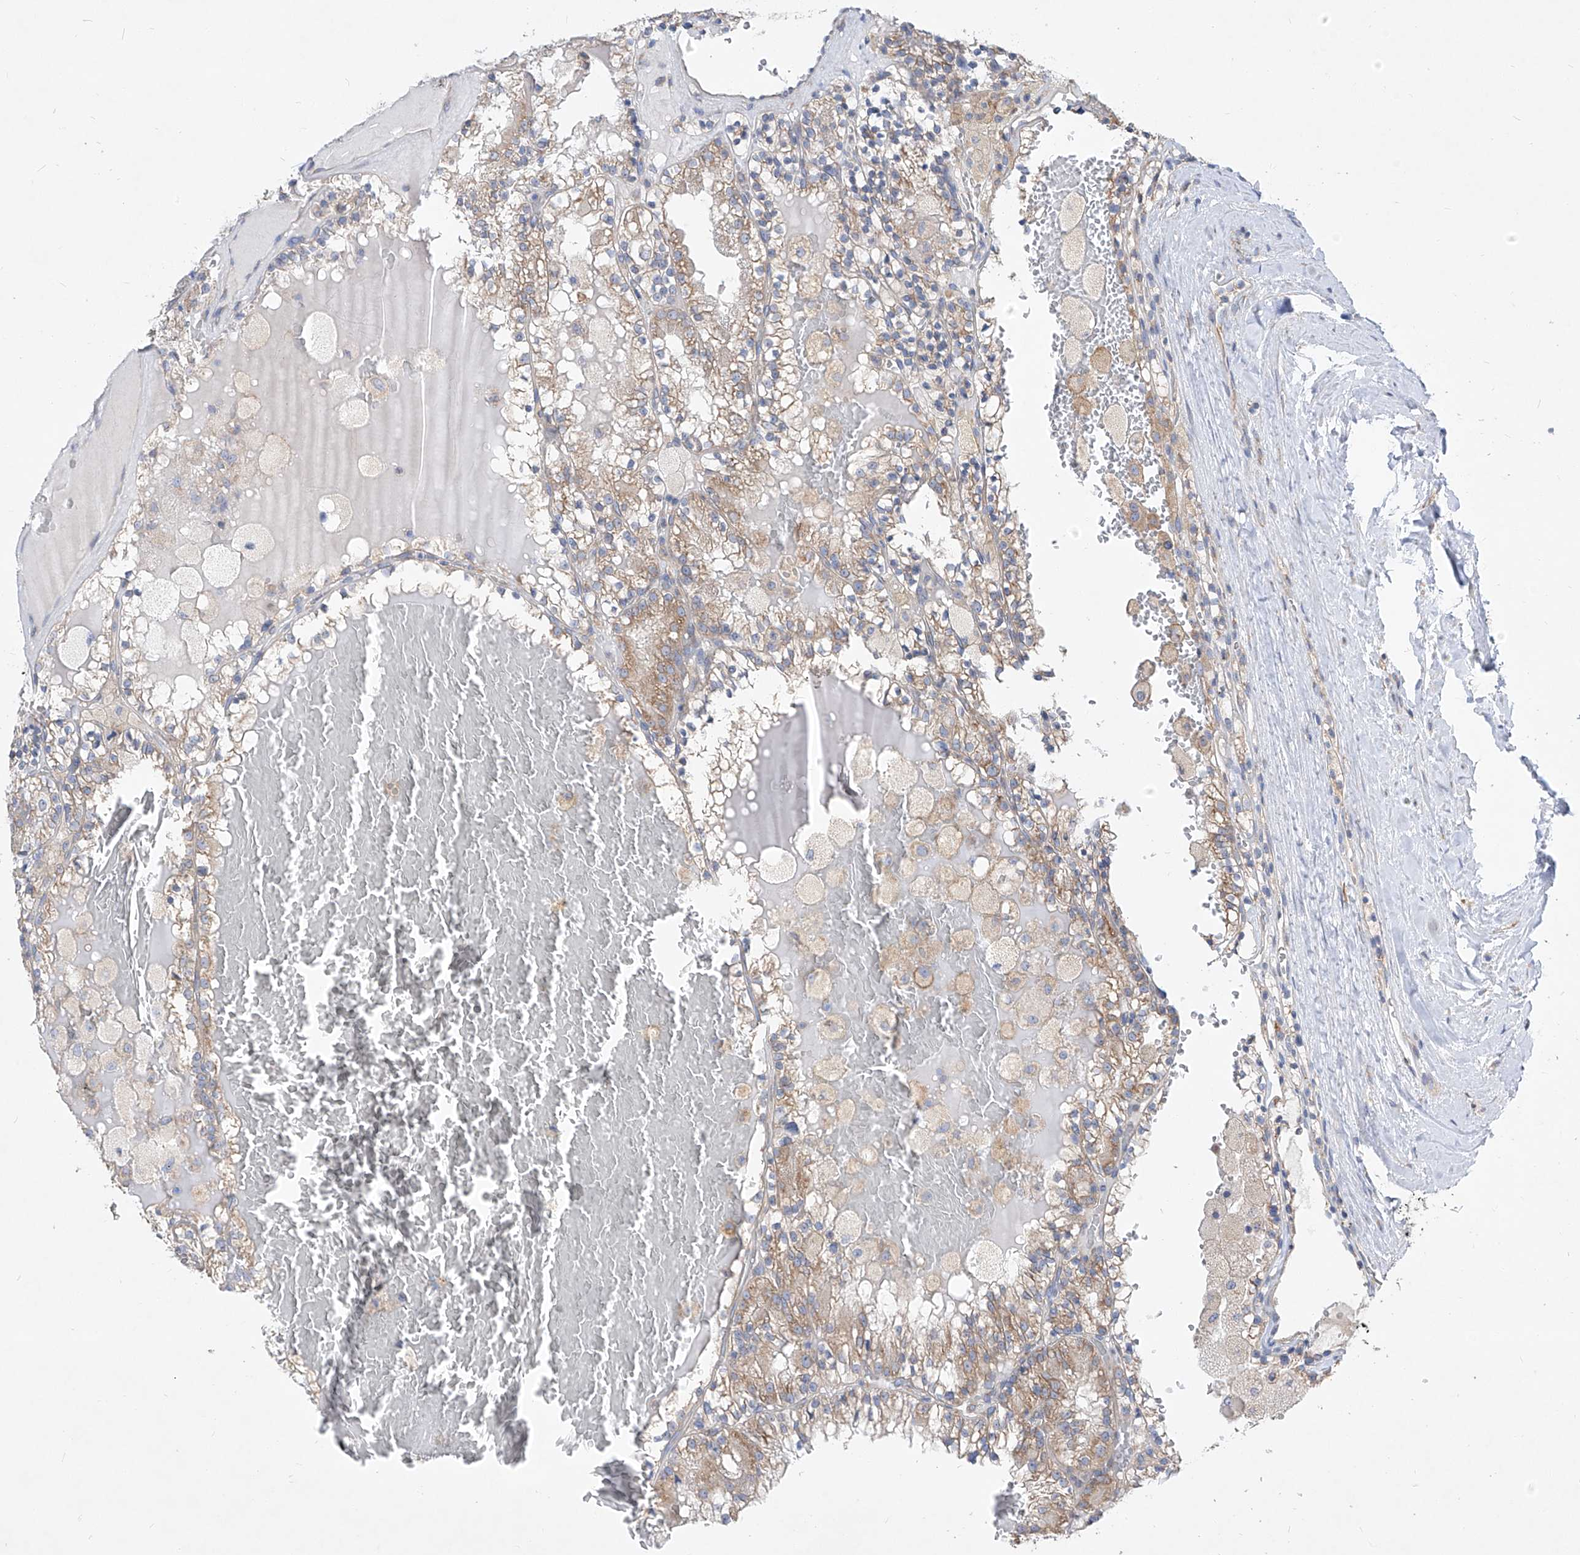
{"staining": {"intensity": "weak", "quantity": "25%-75%", "location": "cytoplasmic/membranous"}, "tissue": "renal cancer", "cell_type": "Tumor cells", "image_type": "cancer", "snomed": [{"axis": "morphology", "description": "Adenocarcinoma, NOS"}, {"axis": "topography", "description": "Kidney"}], "caption": "Protein expression analysis of human renal cancer (adenocarcinoma) reveals weak cytoplasmic/membranous positivity in about 25%-75% of tumor cells.", "gene": "UFL1", "patient": {"sex": "female", "age": 56}}